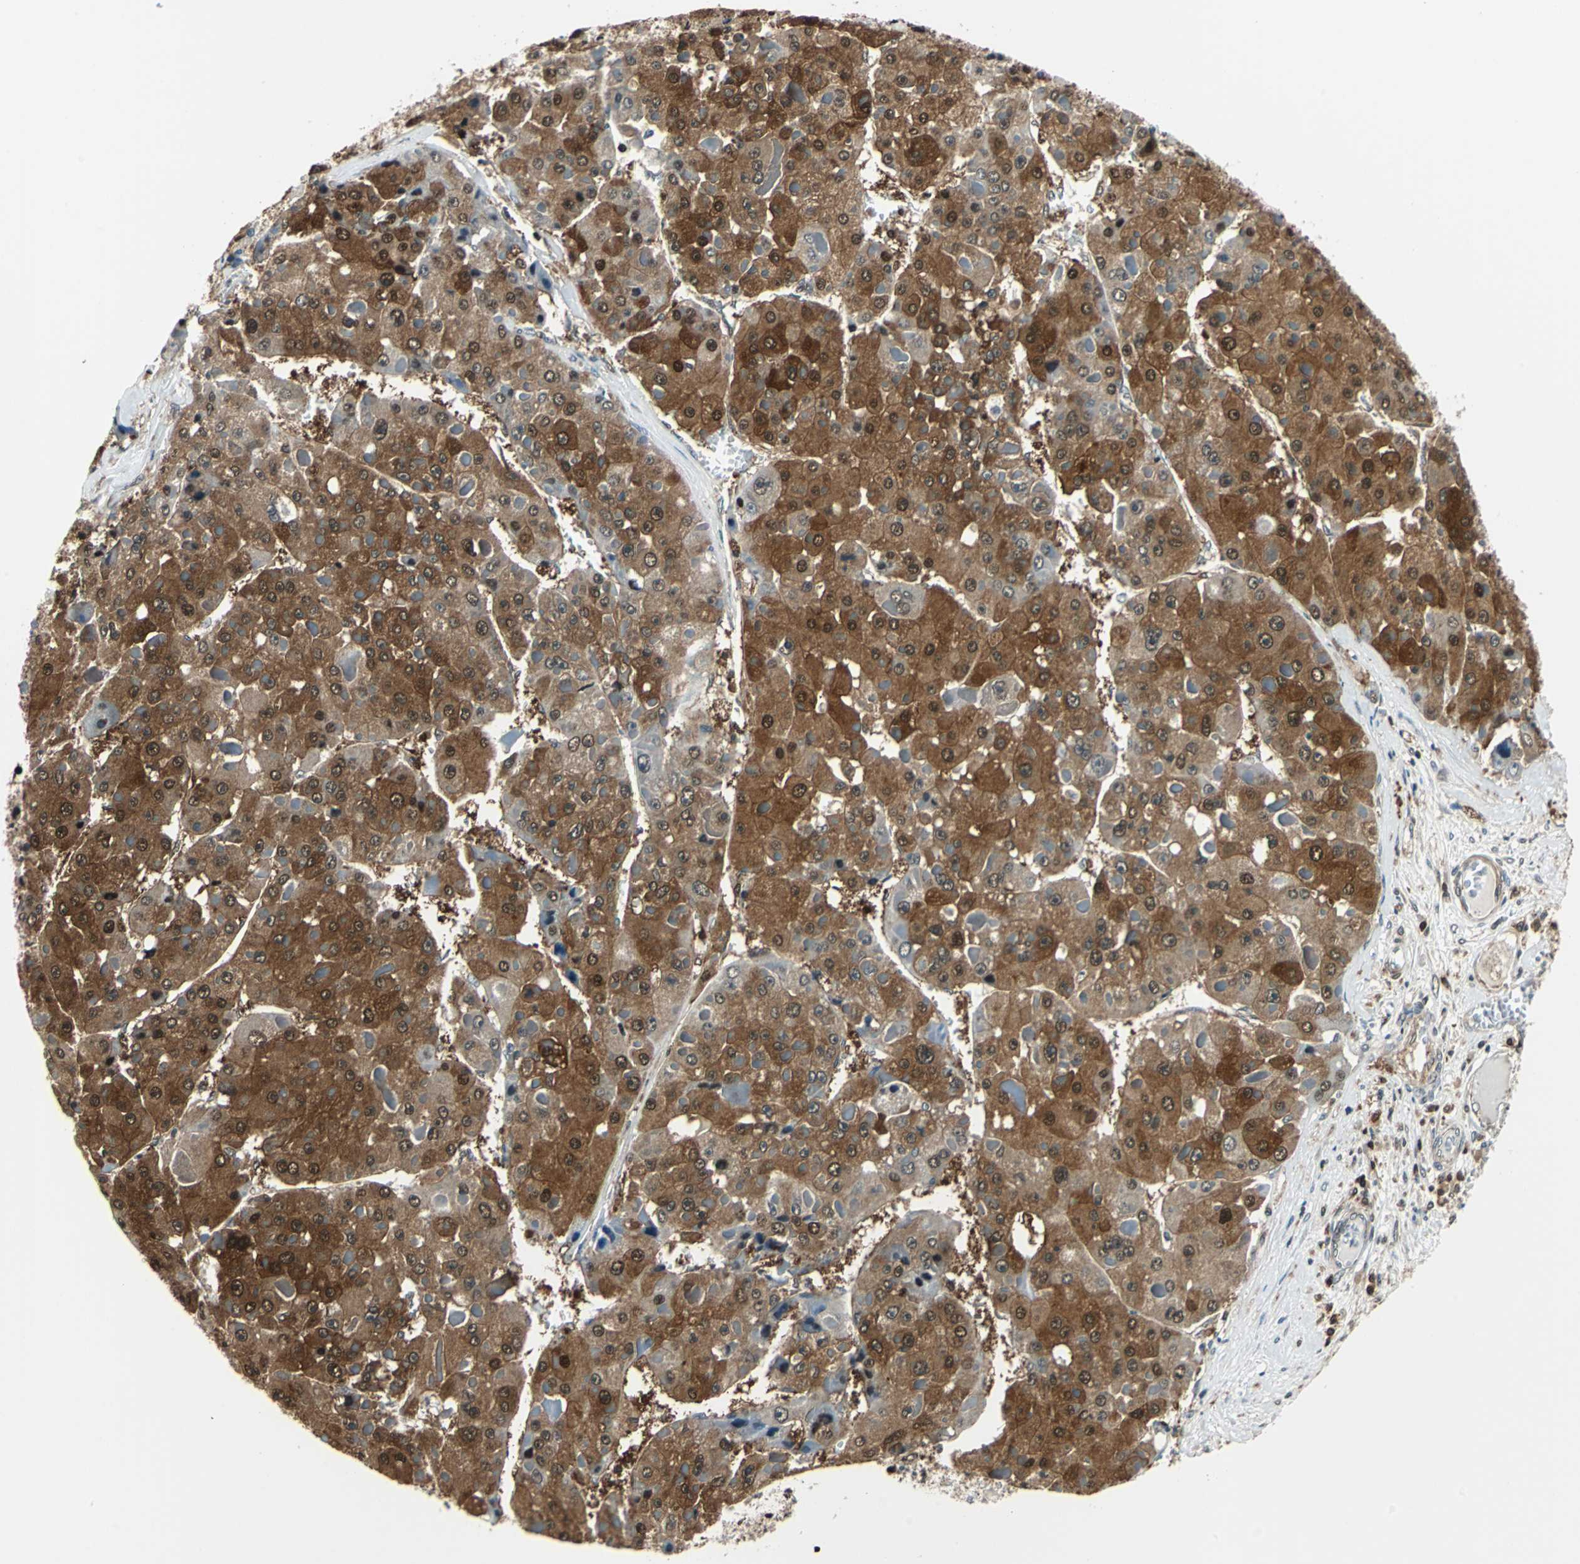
{"staining": {"intensity": "strong", "quantity": ">75%", "location": "cytoplasmic/membranous,nuclear"}, "tissue": "liver cancer", "cell_type": "Tumor cells", "image_type": "cancer", "snomed": [{"axis": "morphology", "description": "Carcinoma, Hepatocellular, NOS"}, {"axis": "topography", "description": "Liver"}], "caption": "Immunohistochemical staining of liver cancer demonstrates high levels of strong cytoplasmic/membranous and nuclear protein expression in approximately >75% of tumor cells. (brown staining indicates protein expression, while blue staining denotes nuclei).", "gene": "PSME1", "patient": {"sex": "female", "age": 73}}